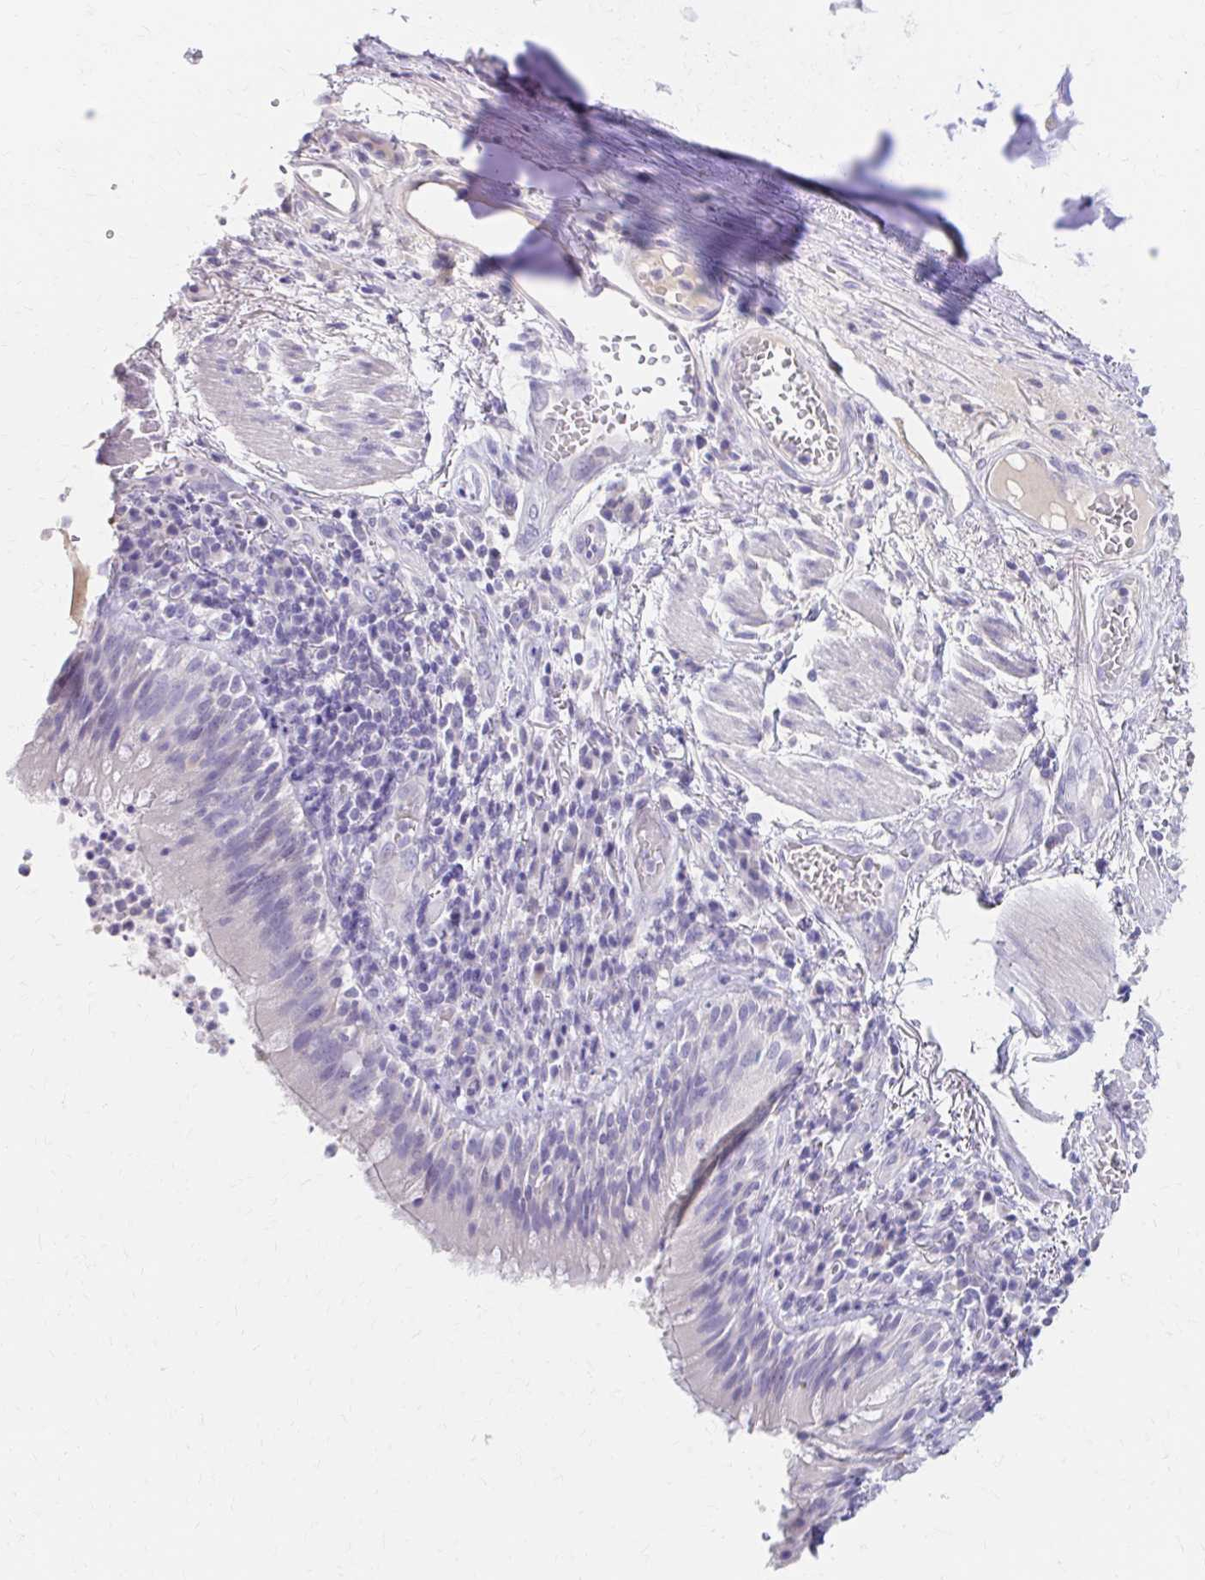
{"staining": {"intensity": "negative", "quantity": "none", "location": "none"}, "tissue": "bronchus", "cell_type": "Respiratory epithelial cells", "image_type": "normal", "snomed": [{"axis": "morphology", "description": "Normal tissue, NOS"}, {"axis": "topography", "description": "Cartilage tissue"}, {"axis": "topography", "description": "Bronchus"}], "caption": "The image exhibits no staining of respiratory epithelial cells in benign bronchus. (Stains: DAB immunohistochemistry (IHC) with hematoxylin counter stain, Microscopy: brightfield microscopy at high magnification).", "gene": "AZGP1", "patient": {"sex": "male", "age": 56}}